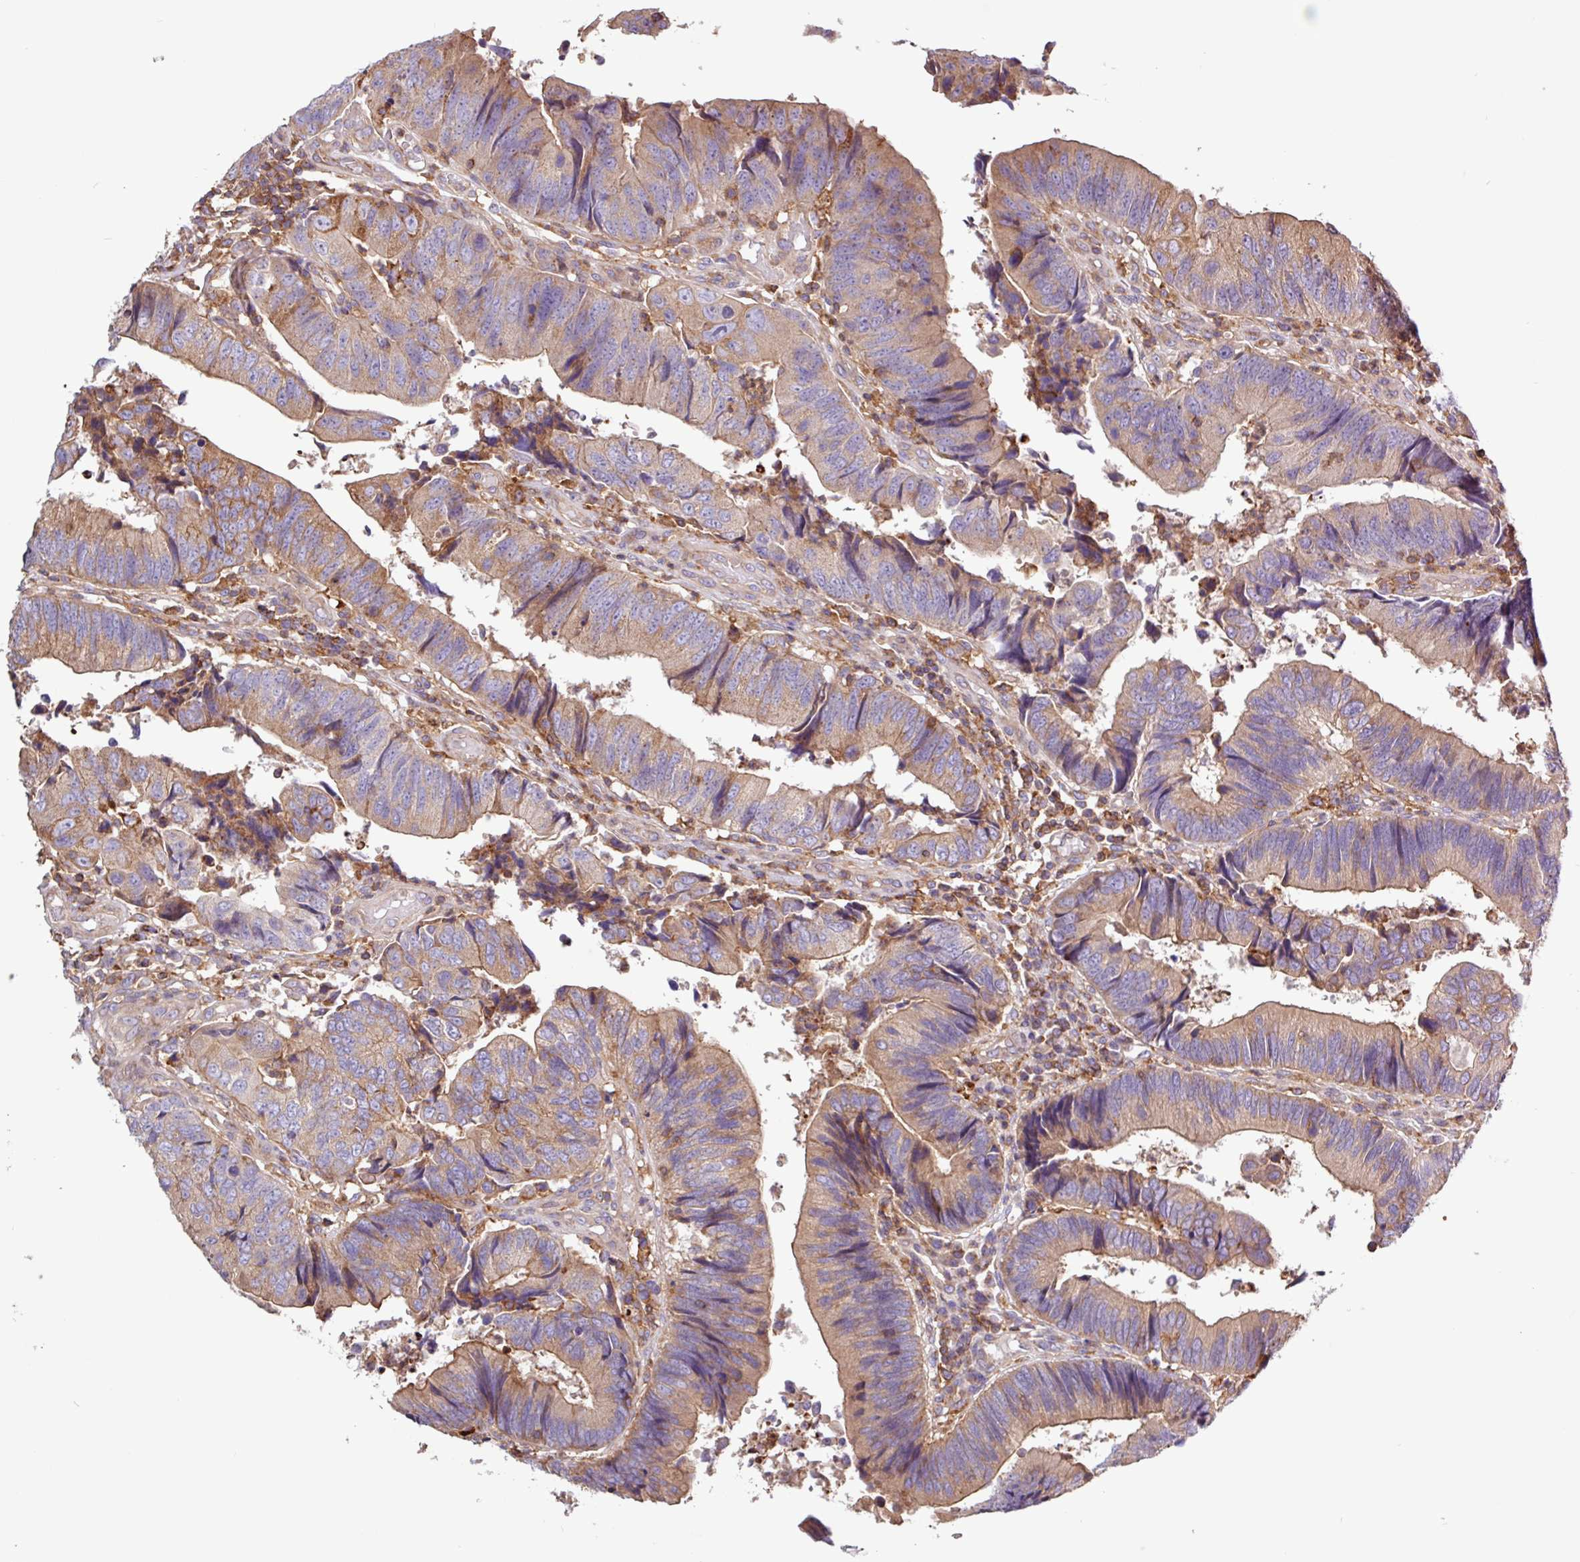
{"staining": {"intensity": "moderate", "quantity": ">75%", "location": "cytoplasmic/membranous"}, "tissue": "colorectal cancer", "cell_type": "Tumor cells", "image_type": "cancer", "snomed": [{"axis": "morphology", "description": "Adenocarcinoma, NOS"}, {"axis": "topography", "description": "Colon"}], "caption": "Protein positivity by immunohistochemistry demonstrates moderate cytoplasmic/membranous positivity in approximately >75% of tumor cells in colorectal cancer (adenocarcinoma).", "gene": "ACTR3", "patient": {"sex": "female", "age": 67}}